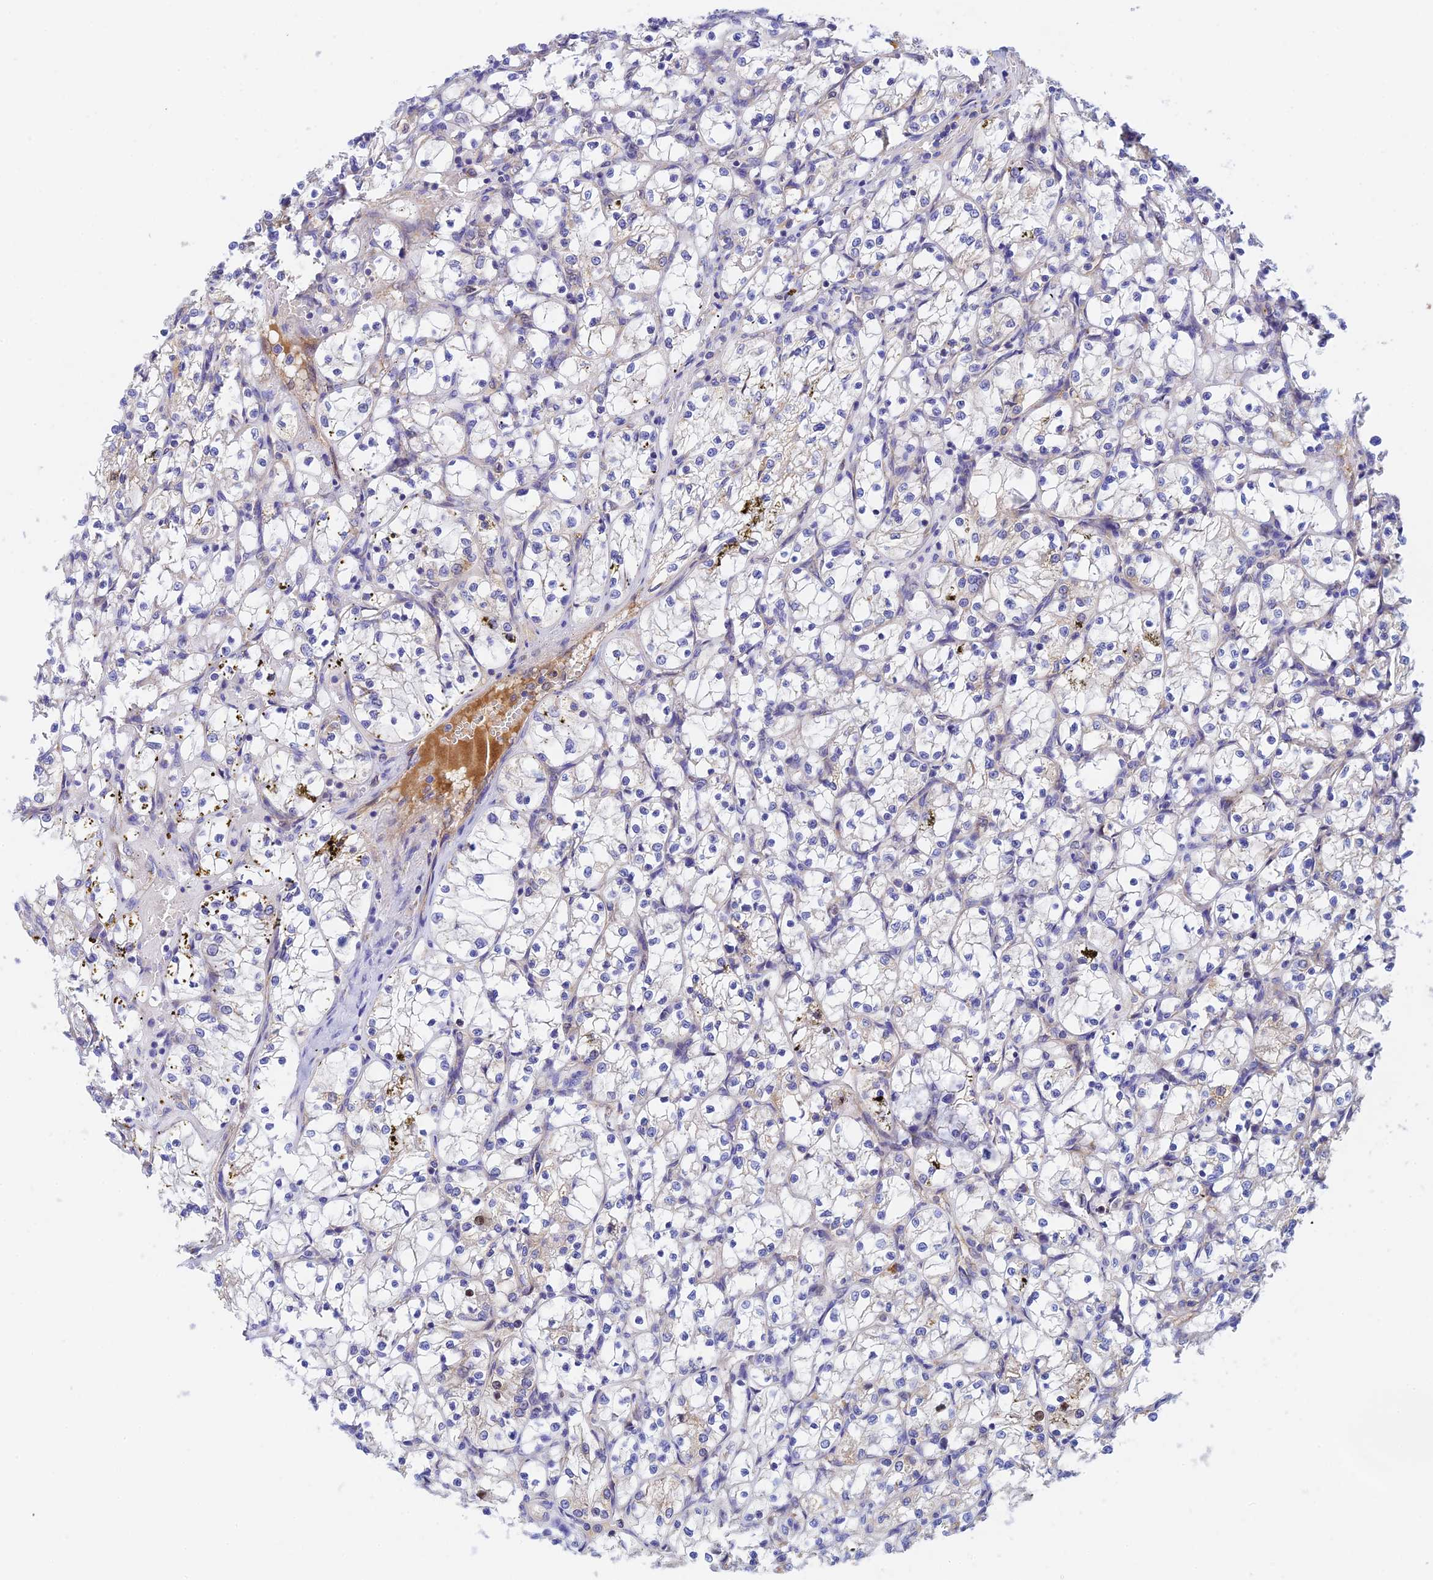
{"staining": {"intensity": "negative", "quantity": "none", "location": "none"}, "tissue": "renal cancer", "cell_type": "Tumor cells", "image_type": "cancer", "snomed": [{"axis": "morphology", "description": "Adenocarcinoma, NOS"}, {"axis": "topography", "description": "Kidney"}], "caption": "Tumor cells are negative for protein expression in human renal cancer (adenocarcinoma).", "gene": "RANBP6", "patient": {"sex": "female", "age": 69}}